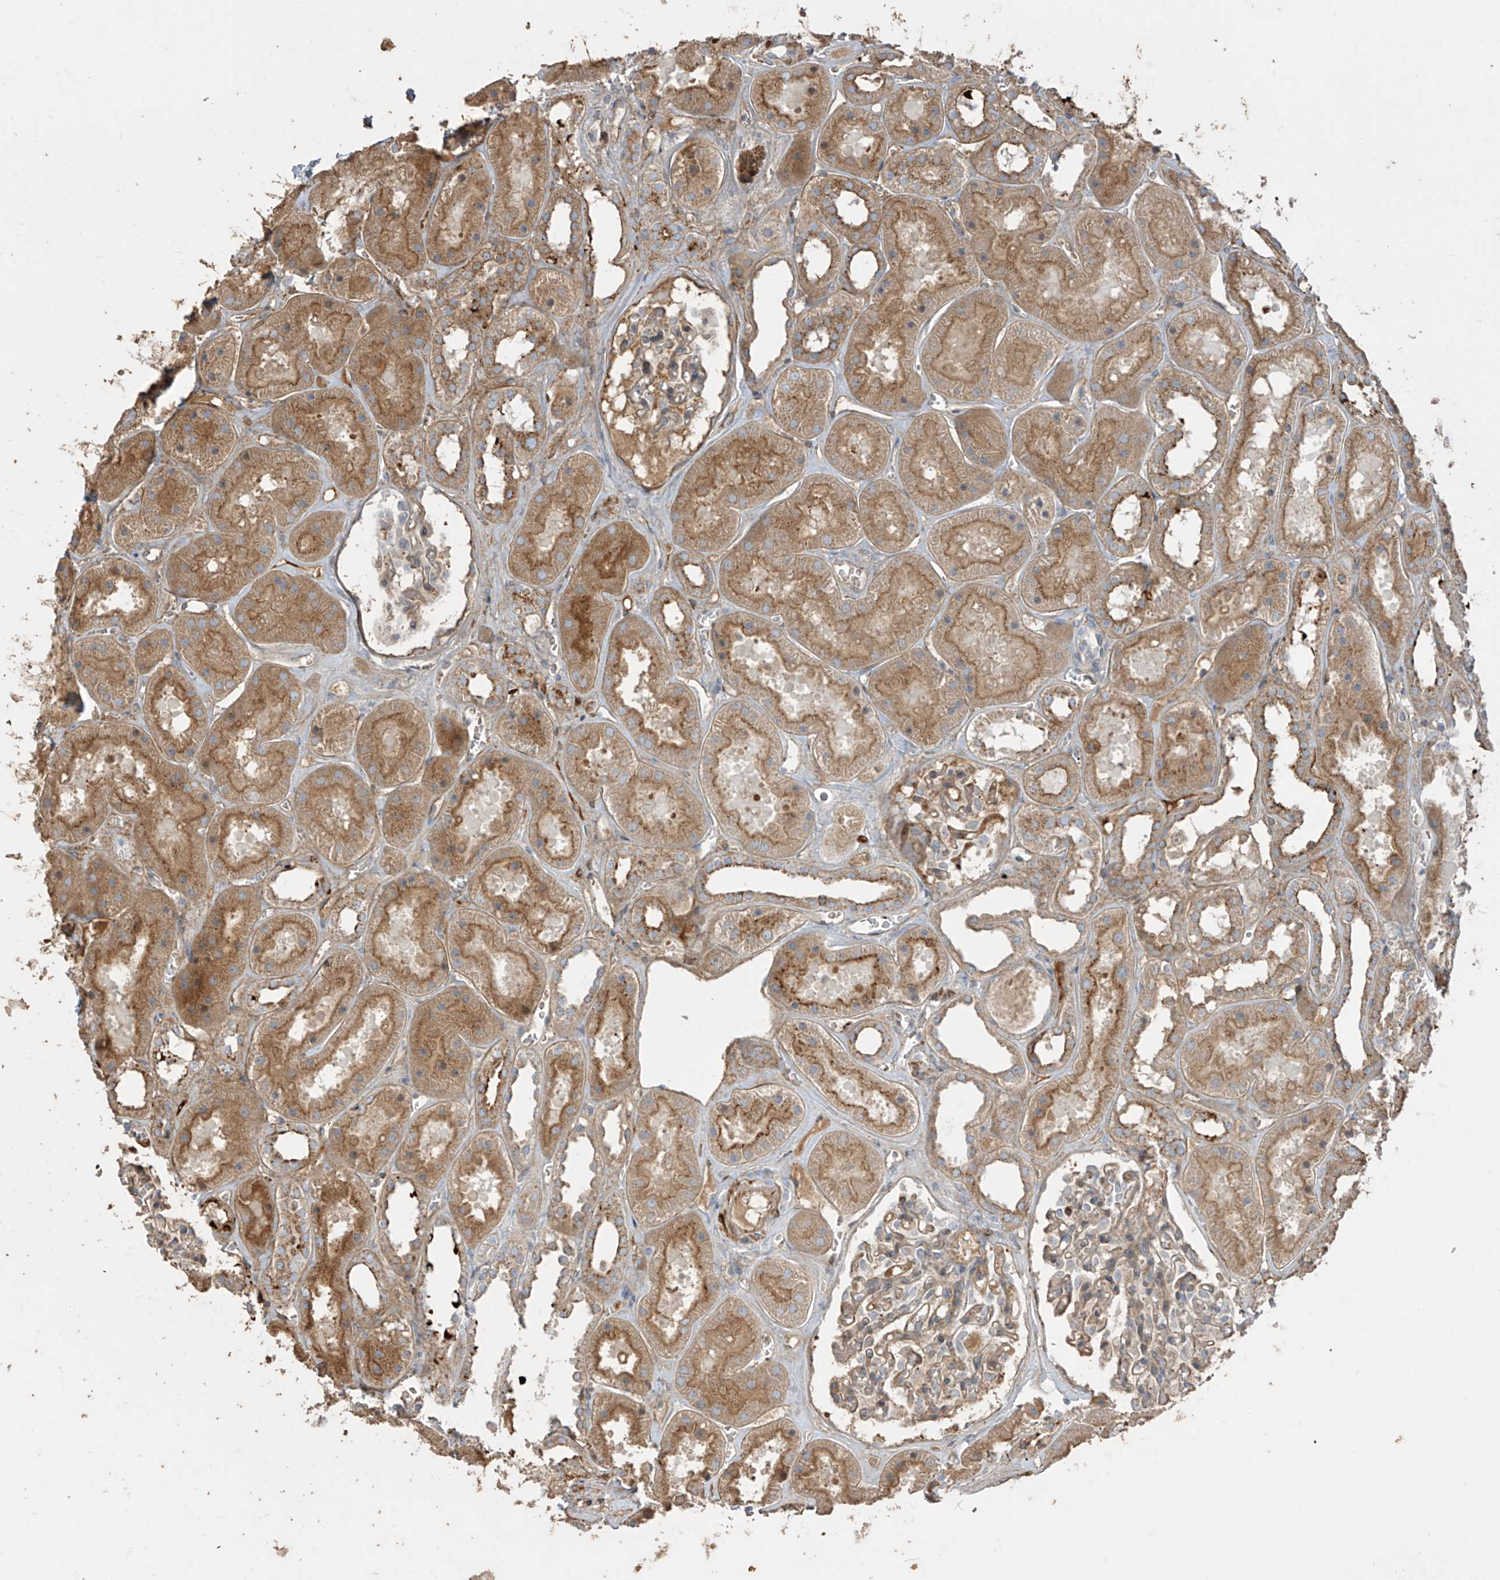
{"staining": {"intensity": "weak", "quantity": "25%-75%", "location": "cytoplasmic/membranous"}, "tissue": "kidney", "cell_type": "Cells in glomeruli", "image_type": "normal", "snomed": [{"axis": "morphology", "description": "Normal tissue, NOS"}, {"axis": "topography", "description": "Kidney"}], "caption": "IHC photomicrograph of normal human kidney stained for a protein (brown), which reveals low levels of weak cytoplasmic/membranous positivity in about 25%-75% of cells in glomeruli.", "gene": "ABTB1", "patient": {"sex": "female", "age": 41}}